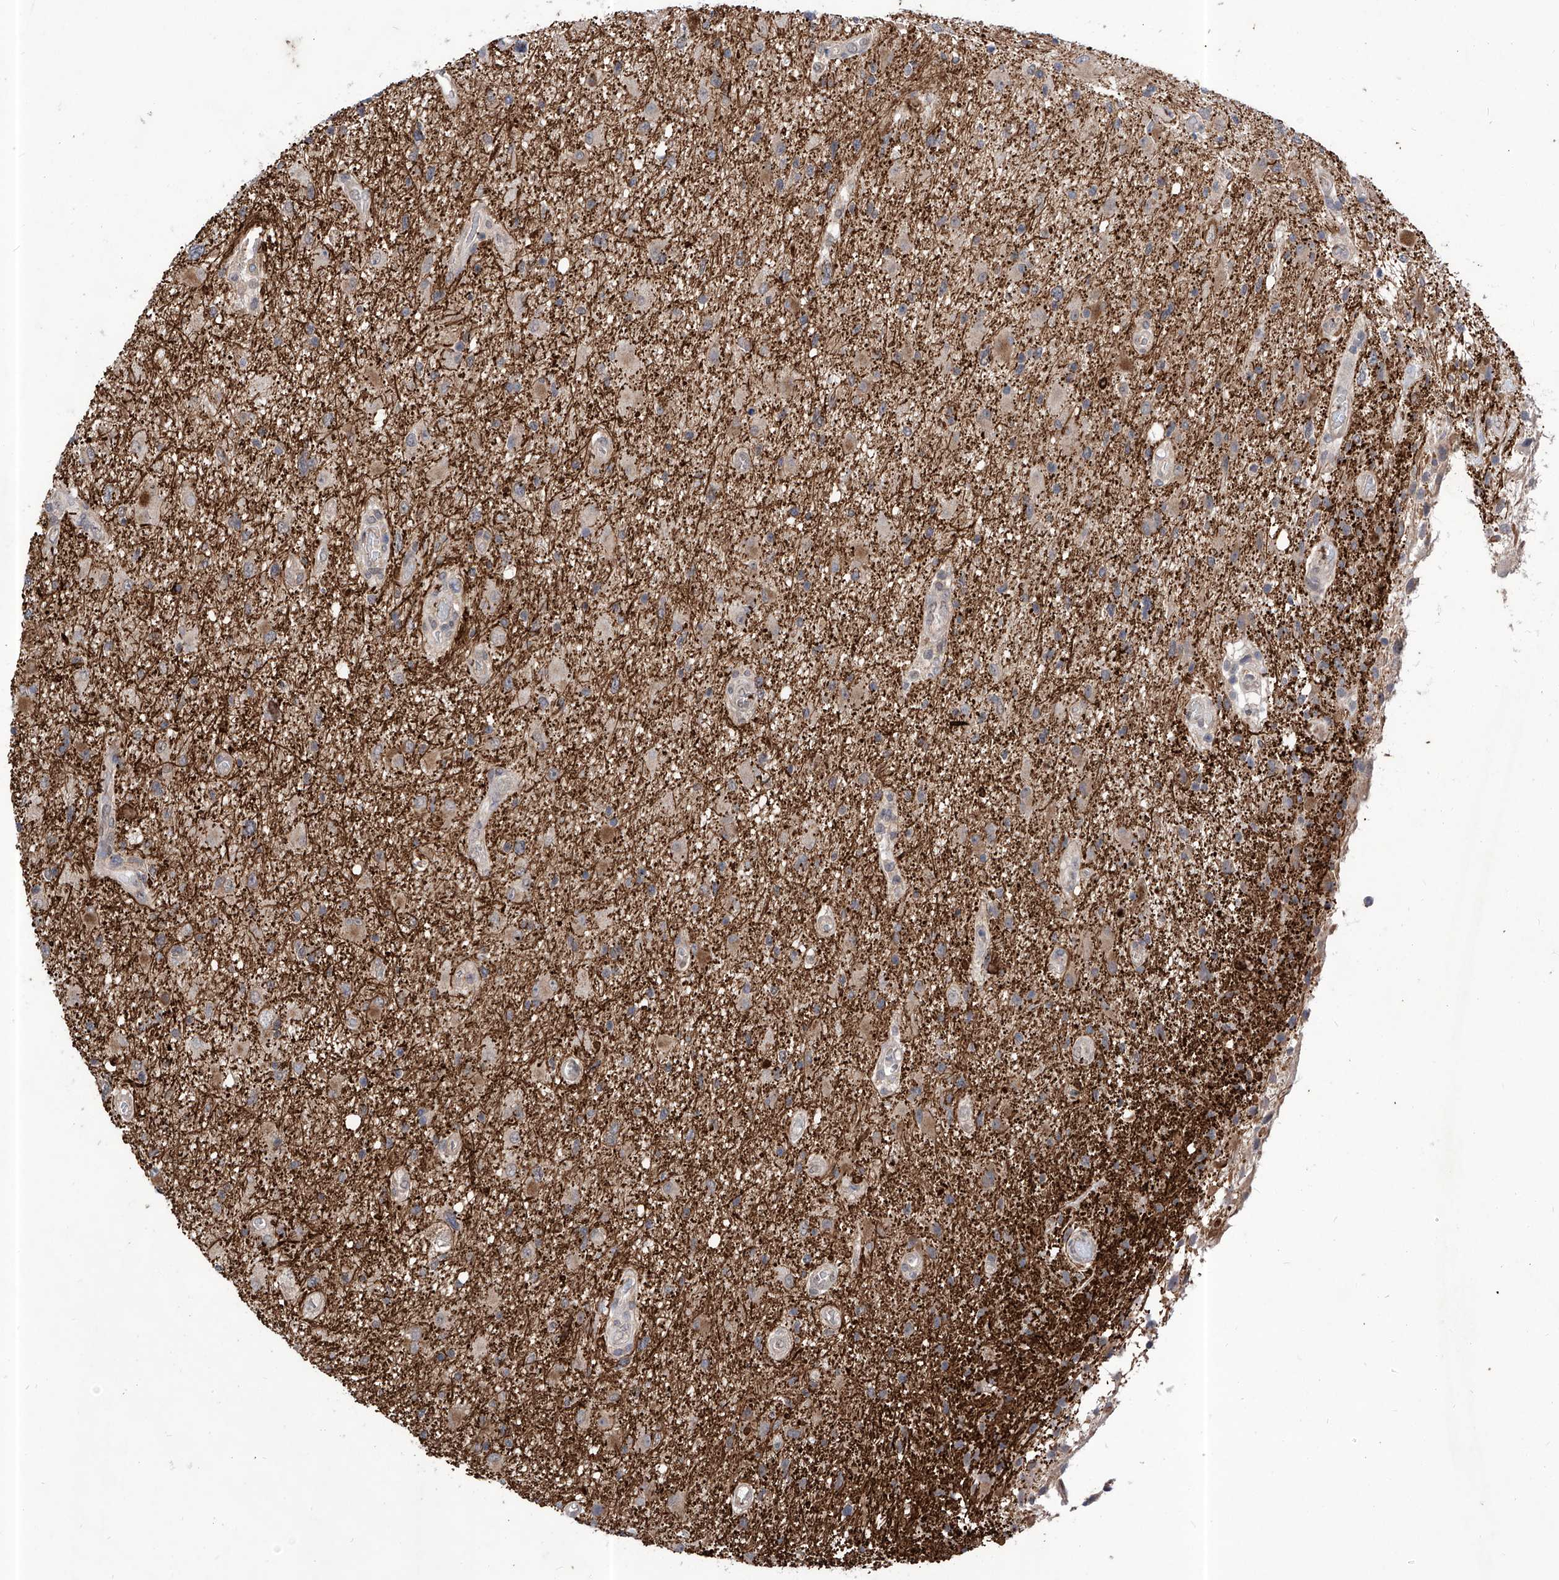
{"staining": {"intensity": "moderate", "quantity": "<25%", "location": "cytoplasmic/membranous"}, "tissue": "glioma", "cell_type": "Tumor cells", "image_type": "cancer", "snomed": [{"axis": "morphology", "description": "Glioma, malignant, High grade"}, {"axis": "topography", "description": "Brain"}], "caption": "Glioma tissue reveals moderate cytoplasmic/membranous expression in approximately <25% of tumor cells, visualized by immunohistochemistry.", "gene": "KIFC2", "patient": {"sex": "male", "age": 33}}